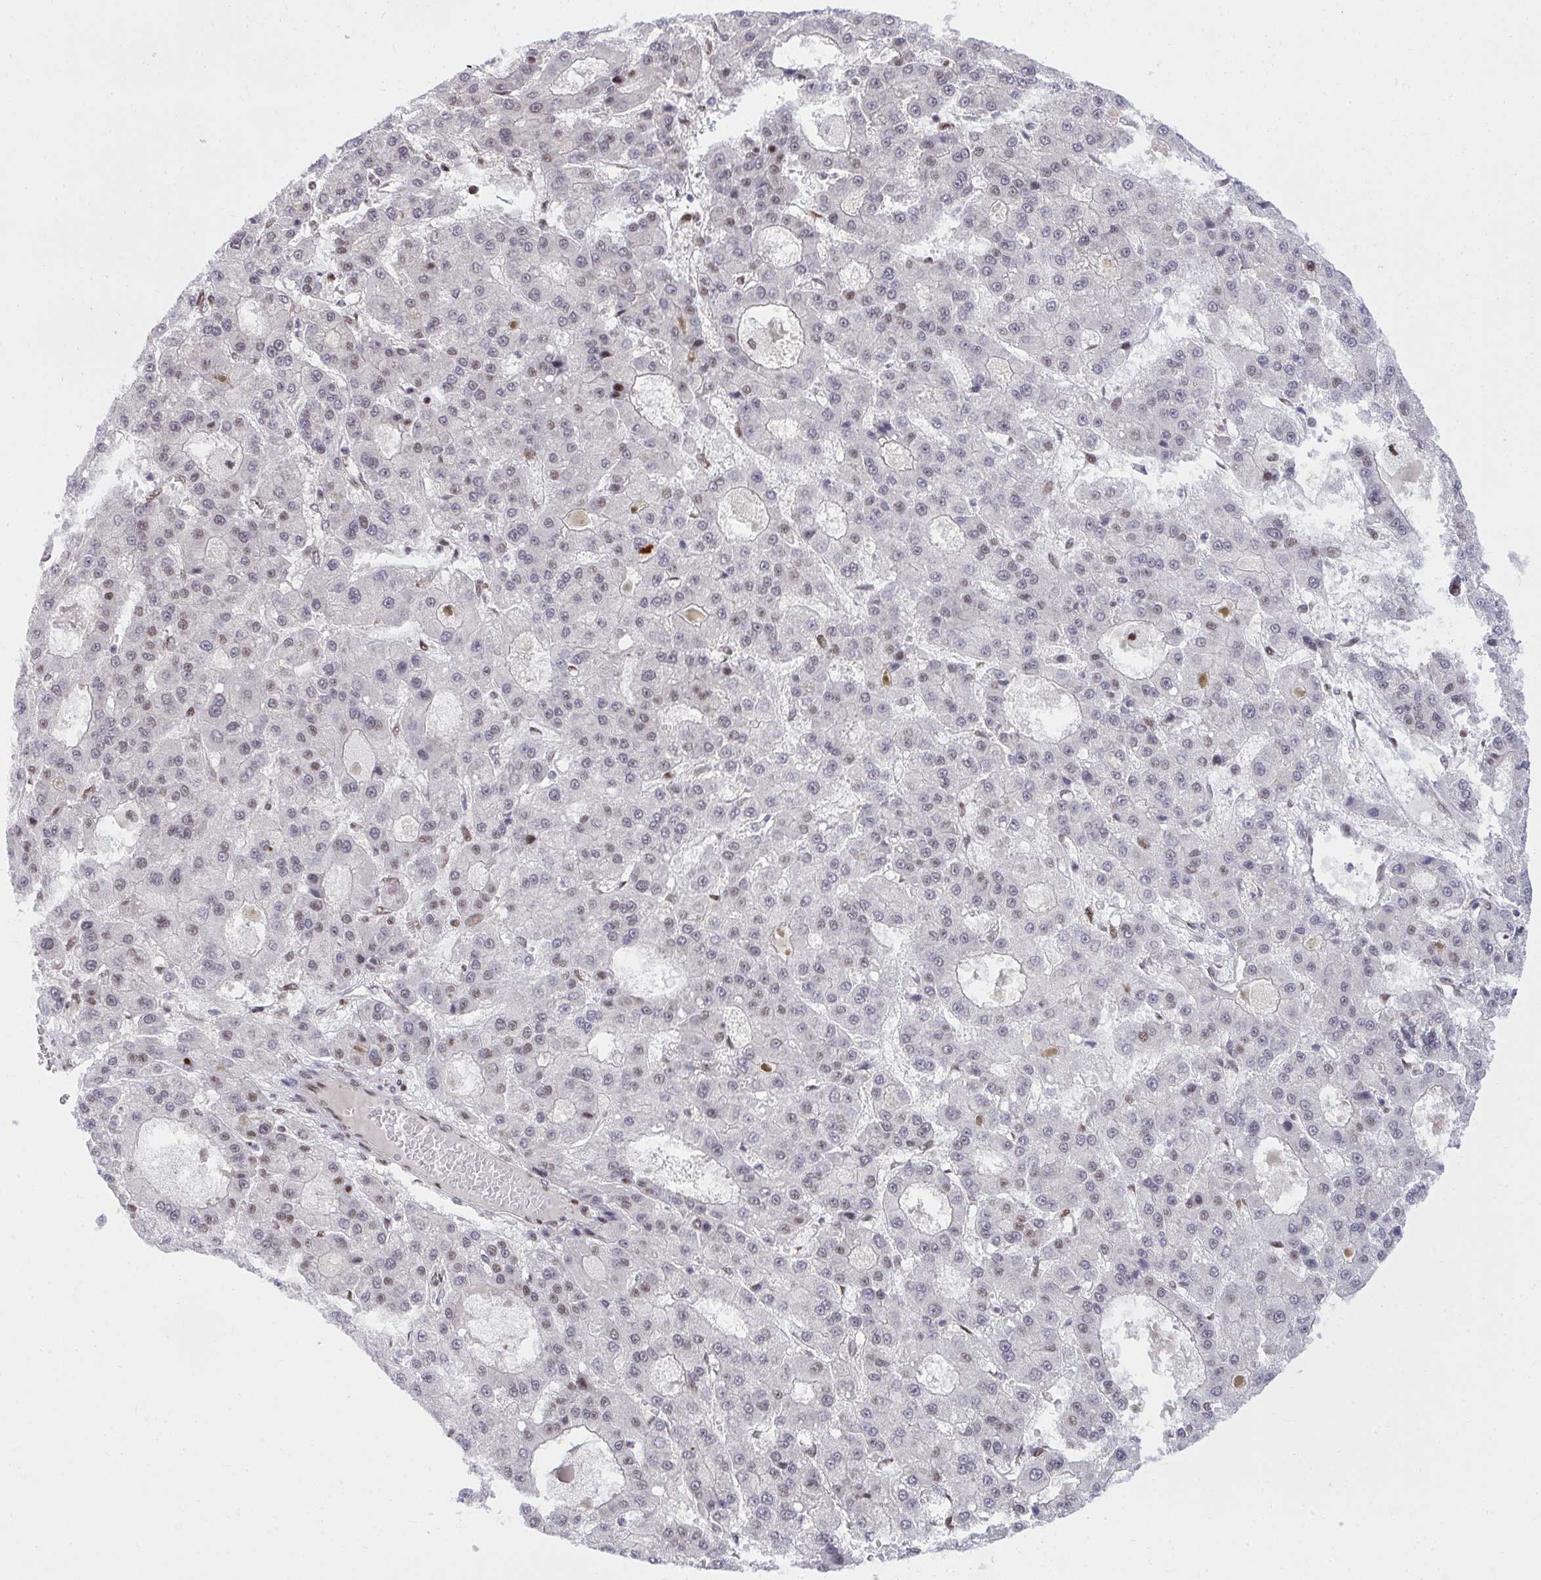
{"staining": {"intensity": "weak", "quantity": "<25%", "location": "nuclear"}, "tissue": "liver cancer", "cell_type": "Tumor cells", "image_type": "cancer", "snomed": [{"axis": "morphology", "description": "Carcinoma, Hepatocellular, NOS"}, {"axis": "topography", "description": "Liver"}], "caption": "Liver cancer was stained to show a protein in brown. There is no significant expression in tumor cells. The staining was performed using DAB (3,3'-diaminobenzidine) to visualize the protein expression in brown, while the nuclei were stained in blue with hematoxylin (Magnification: 20x).", "gene": "PIGY", "patient": {"sex": "male", "age": 70}}